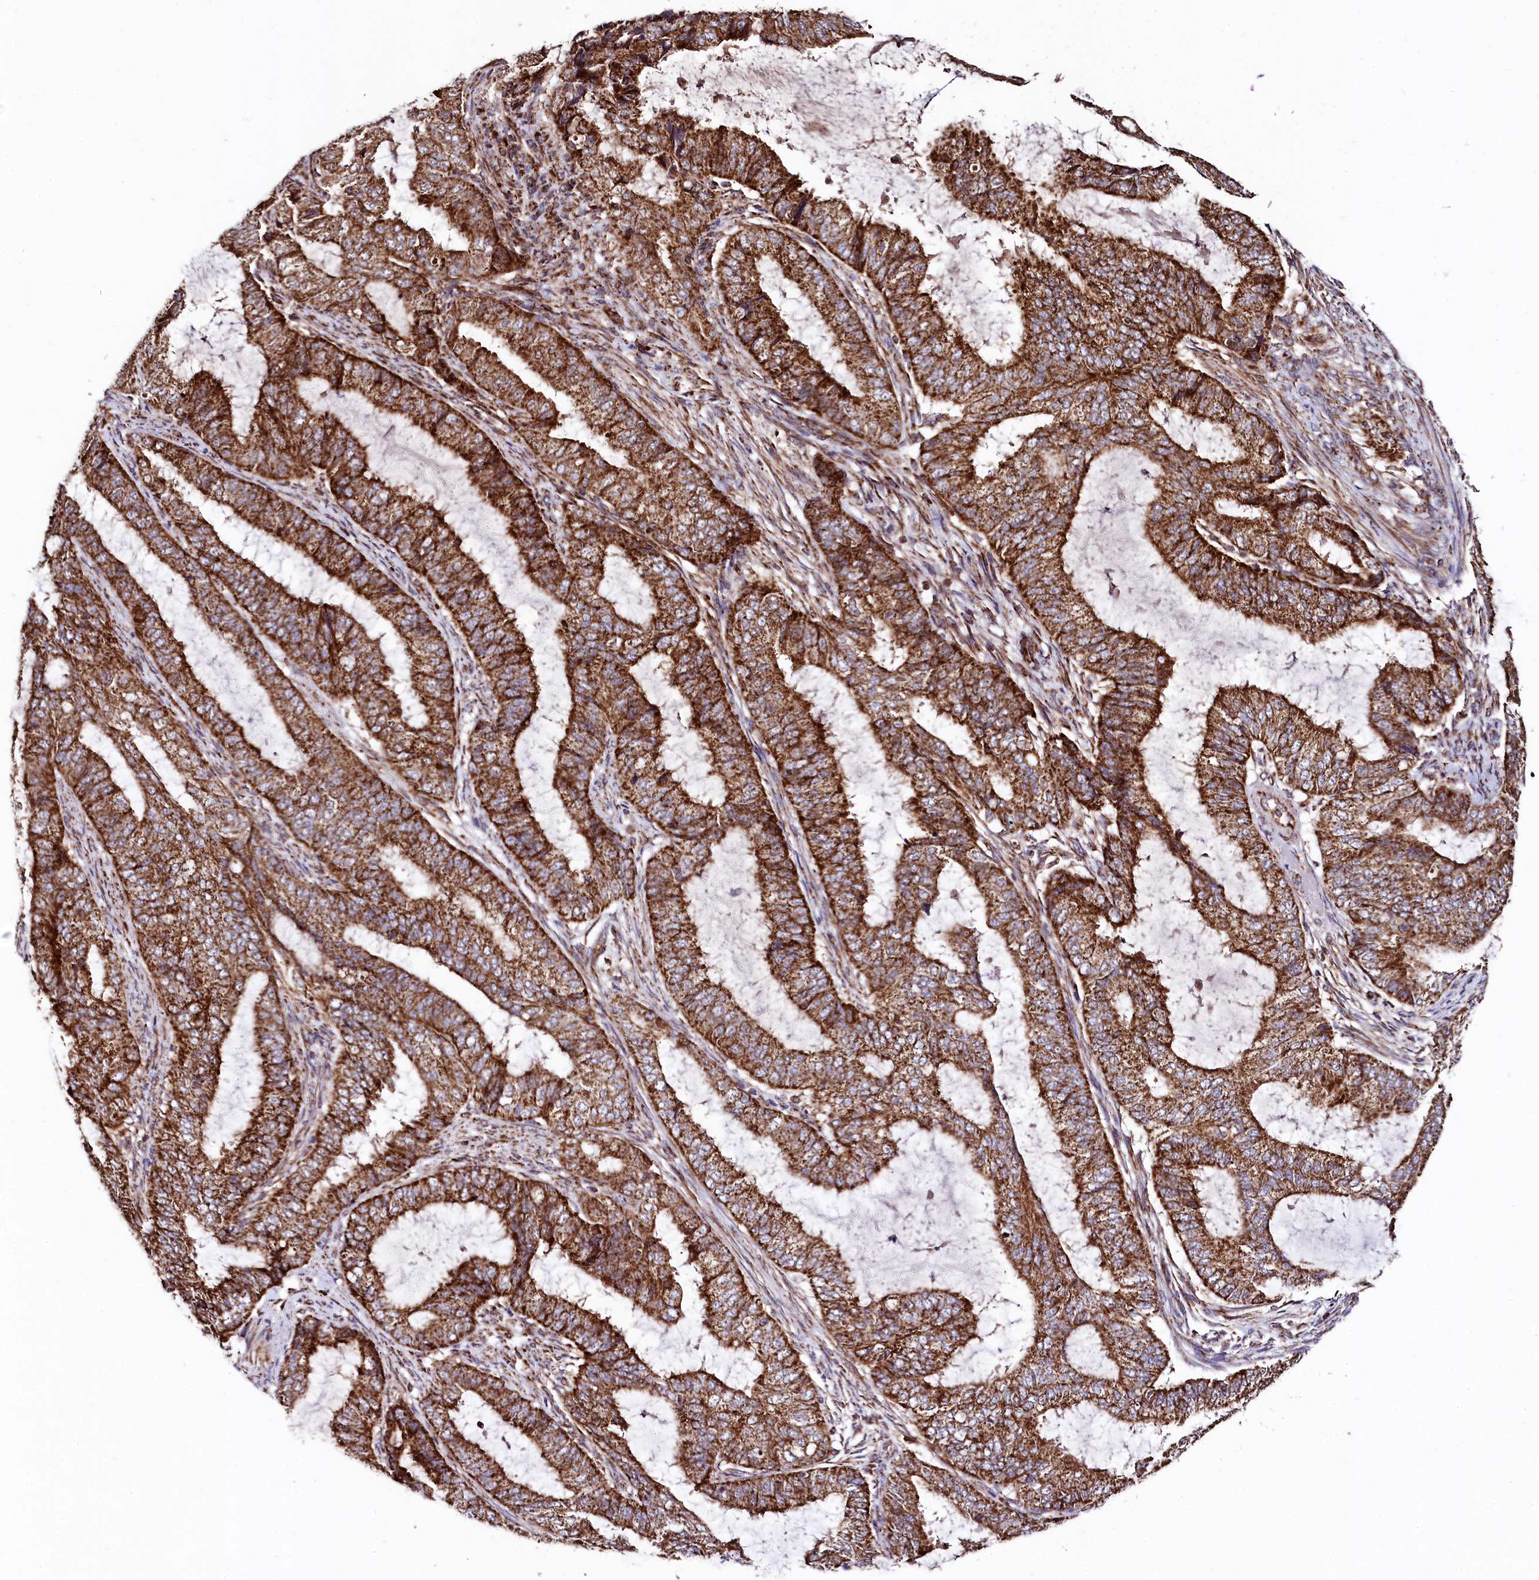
{"staining": {"intensity": "strong", "quantity": ">75%", "location": "cytoplasmic/membranous"}, "tissue": "endometrial cancer", "cell_type": "Tumor cells", "image_type": "cancer", "snomed": [{"axis": "morphology", "description": "Adenocarcinoma, NOS"}, {"axis": "topography", "description": "Endometrium"}], "caption": "Immunohistochemical staining of human endometrial cancer (adenocarcinoma) demonstrates high levels of strong cytoplasmic/membranous staining in about >75% of tumor cells. (Stains: DAB in brown, nuclei in blue, Microscopy: brightfield microscopy at high magnification).", "gene": "CLYBL", "patient": {"sex": "female", "age": 51}}